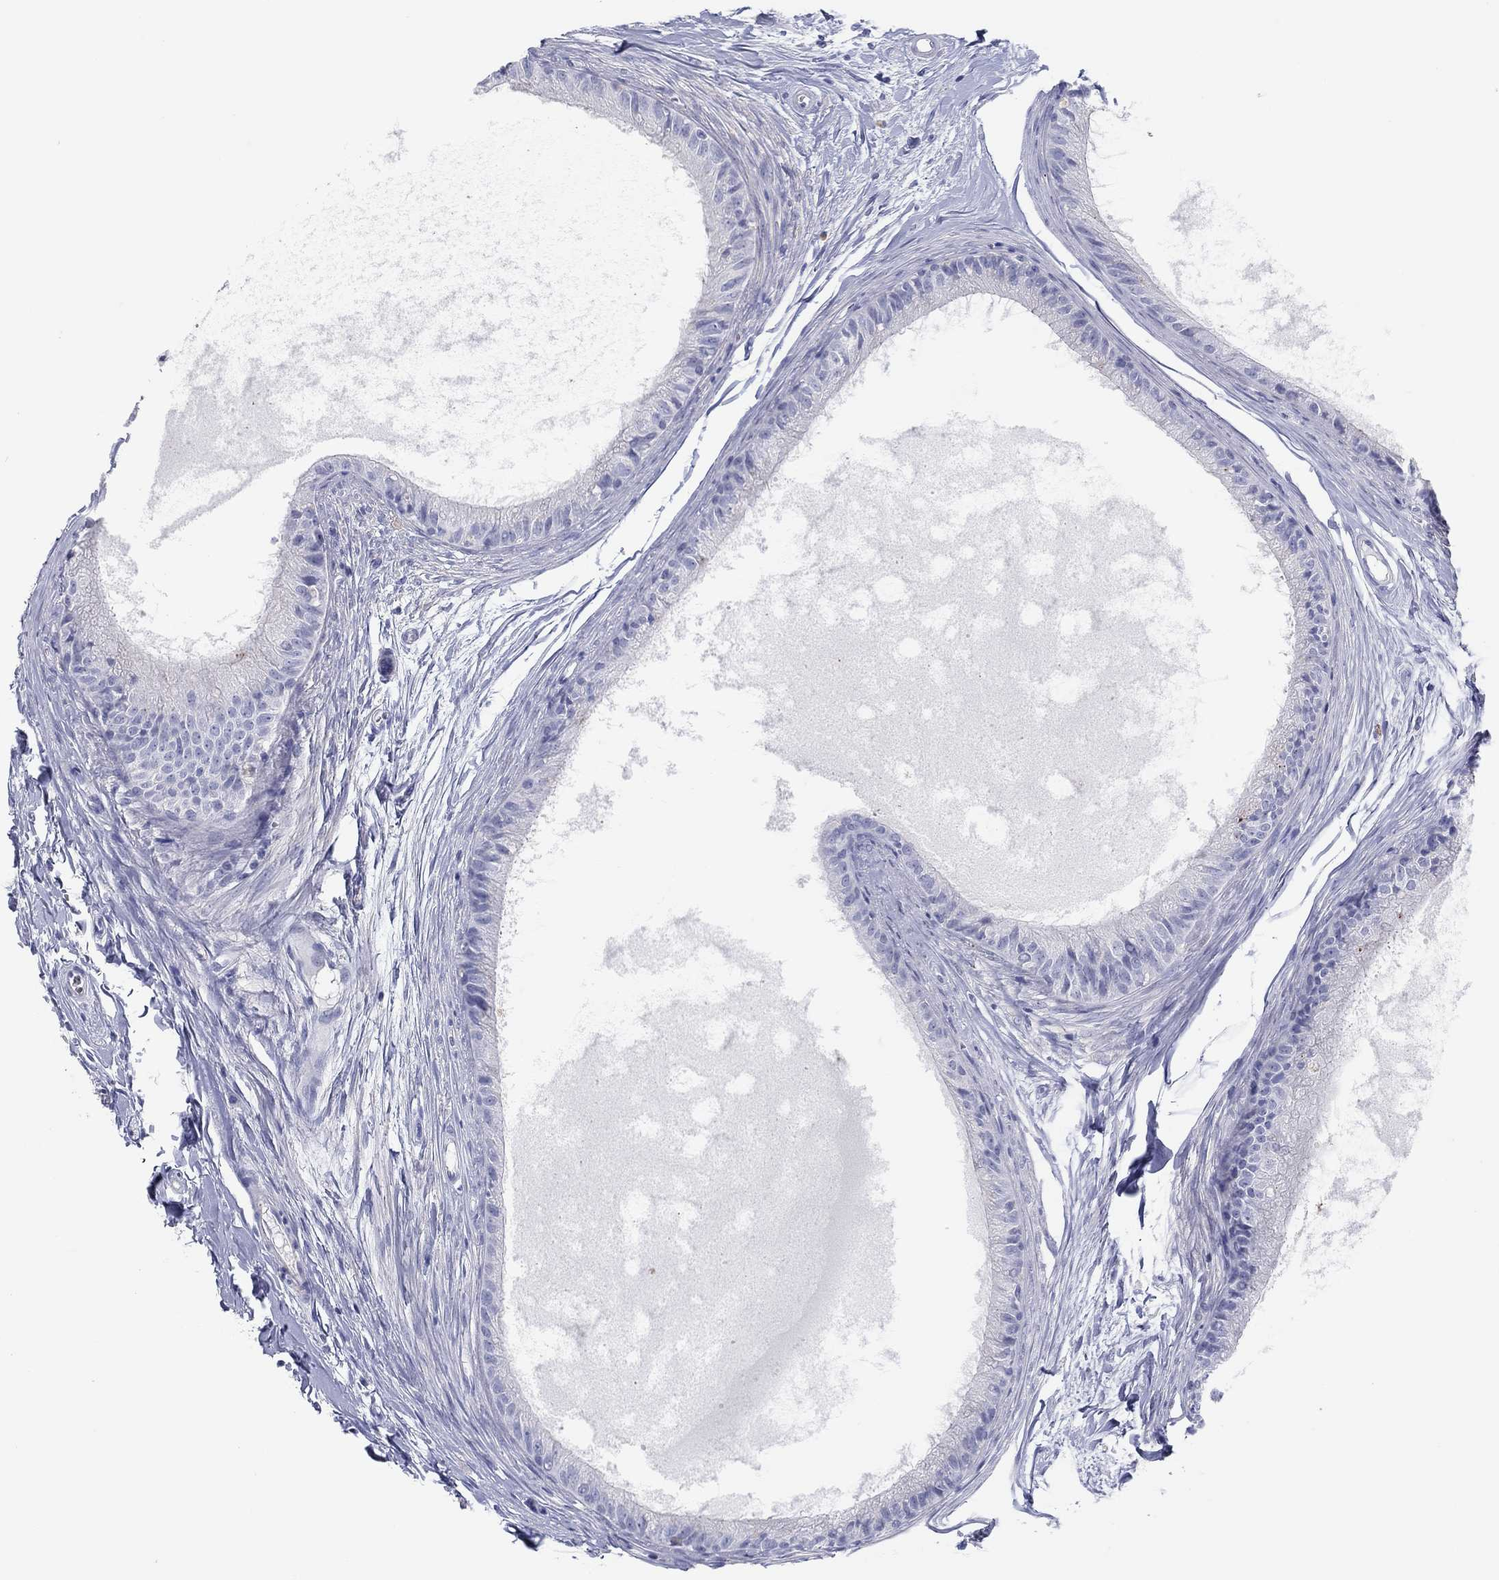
{"staining": {"intensity": "strong", "quantity": "<25%", "location": "cytoplasmic/membranous"}, "tissue": "epididymis", "cell_type": "Glandular cells", "image_type": "normal", "snomed": [{"axis": "morphology", "description": "Normal tissue, NOS"}, {"axis": "topography", "description": "Epididymis"}], "caption": "A high-resolution histopathology image shows IHC staining of unremarkable epididymis, which displays strong cytoplasmic/membranous staining in approximately <25% of glandular cells. (brown staining indicates protein expression, while blue staining denotes nuclei).", "gene": "CPNE6", "patient": {"sex": "male", "age": 51}}